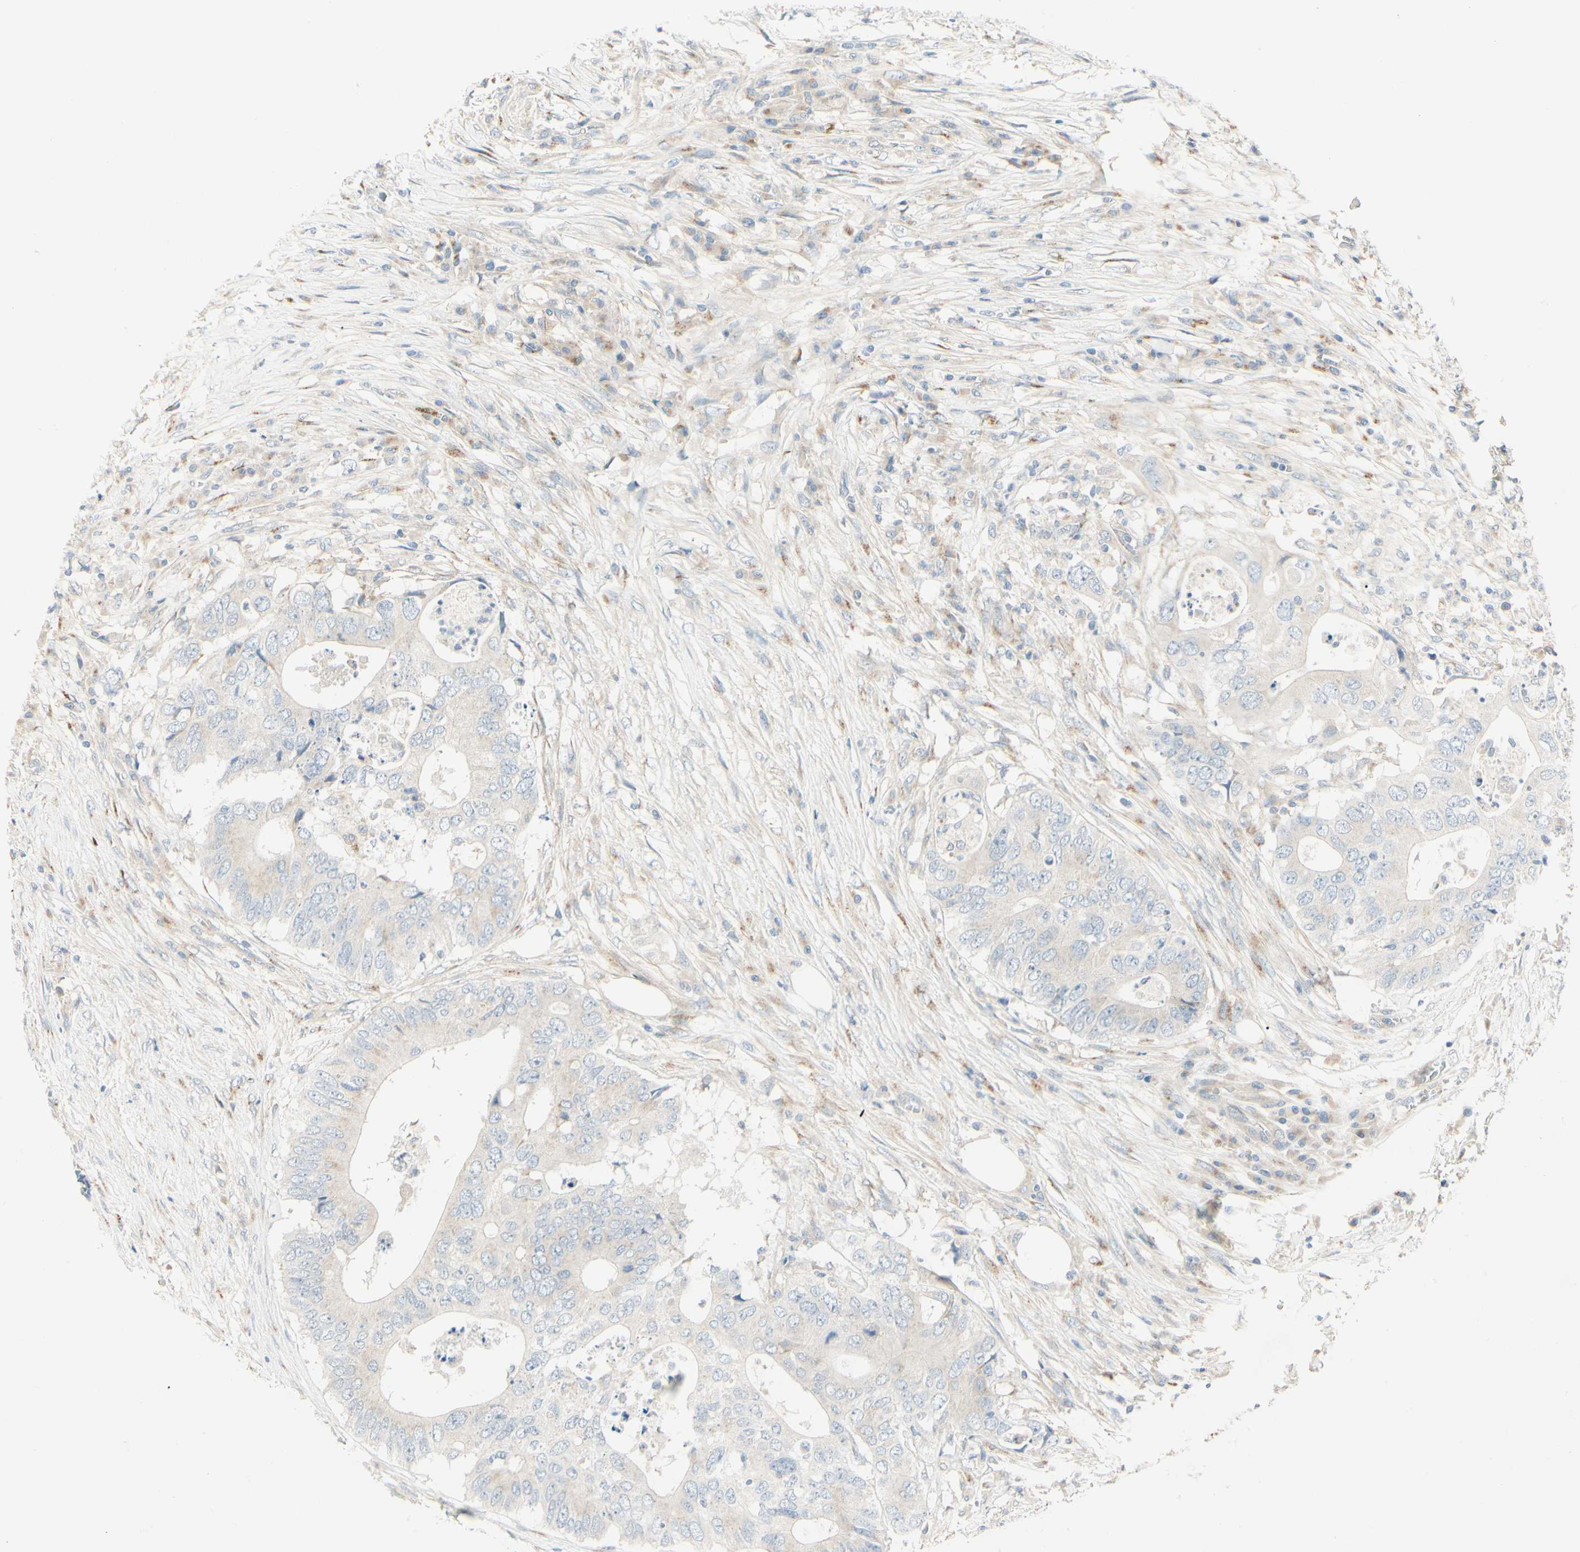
{"staining": {"intensity": "weak", "quantity": "25%-75%", "location": "cytoplasmic/membranous"}, "tissue": "colorectal cancer", "cell_type": "Tumor cells", "image_type": "cancer", "snomed": [{"axis": "morphology", "description": "Adenocarcinoma, NOS"}, {"axis": "topography", "description": "Colon"}], "caption": "Protein expression analysis of colorectal adenocarcinoma displays weak cytoplasmic/membranous staining in about 25%-75% of tumor cells. The protein is stained brown, and the nuclei are stained in blue (DAB IHC with brightfield microscopy, high magnification).", "gene": "ABCA3", "patient": {"sex": "male", "age": 71}}